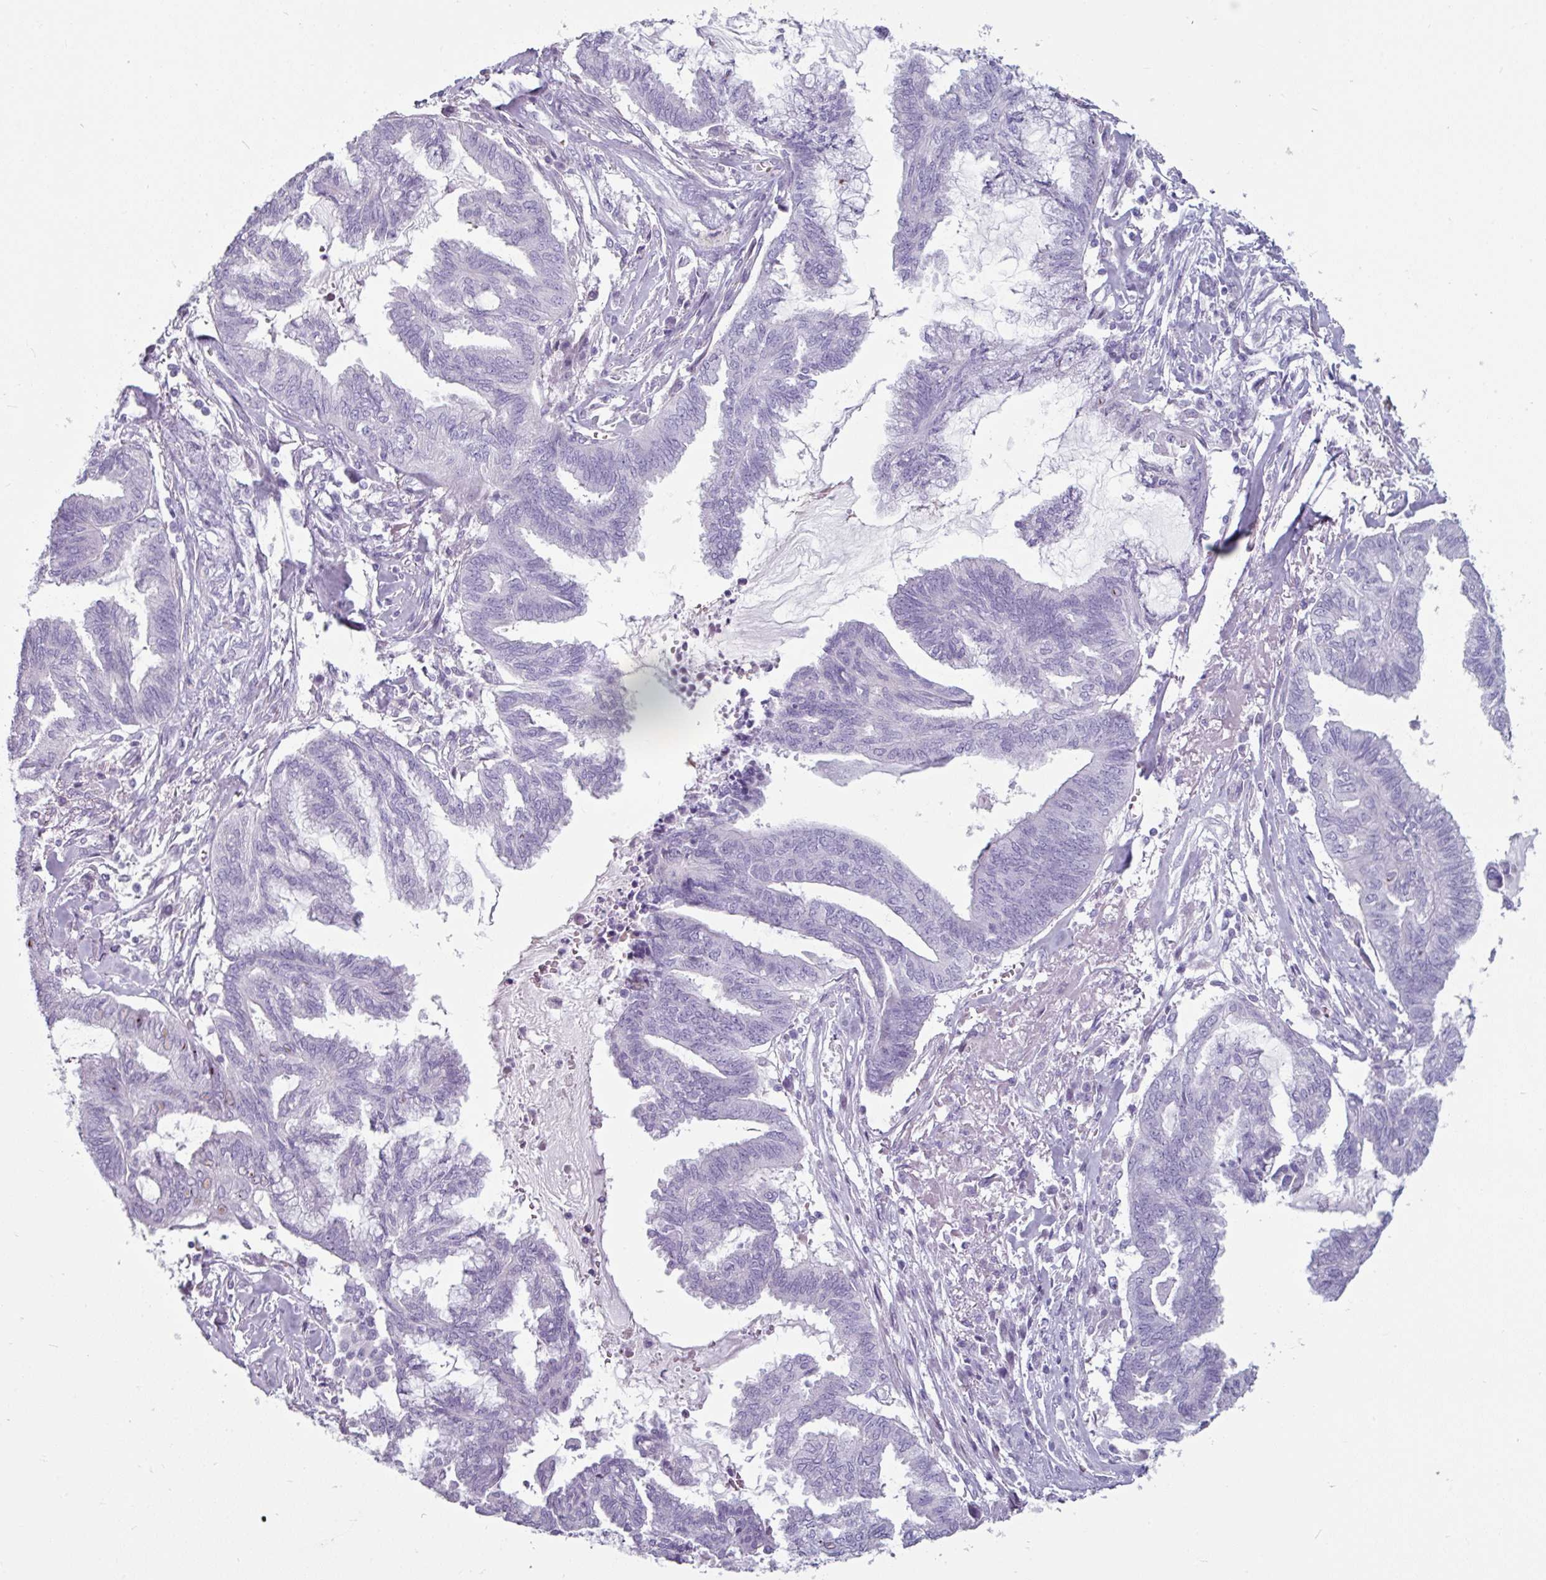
{"staining": {"intensity": "negative", "quantity": "none", "location": "none"}, "tissue": "endometrial cancer", "cell_type": "Tumor cells", "image_type": "cancer", "snomed": [{"axis": "morphology", "description": "Adenocarcinoma, NOS"}, {"axis": "topography", "description": "Endometrium"}], "caption": "The immunohistochemistry (IHC) micrograph has no significant staining in tumor cells of endometrial cancer tissue.", "gene": "CLCA1", "patient": {"sex": "female", "age": 86}}